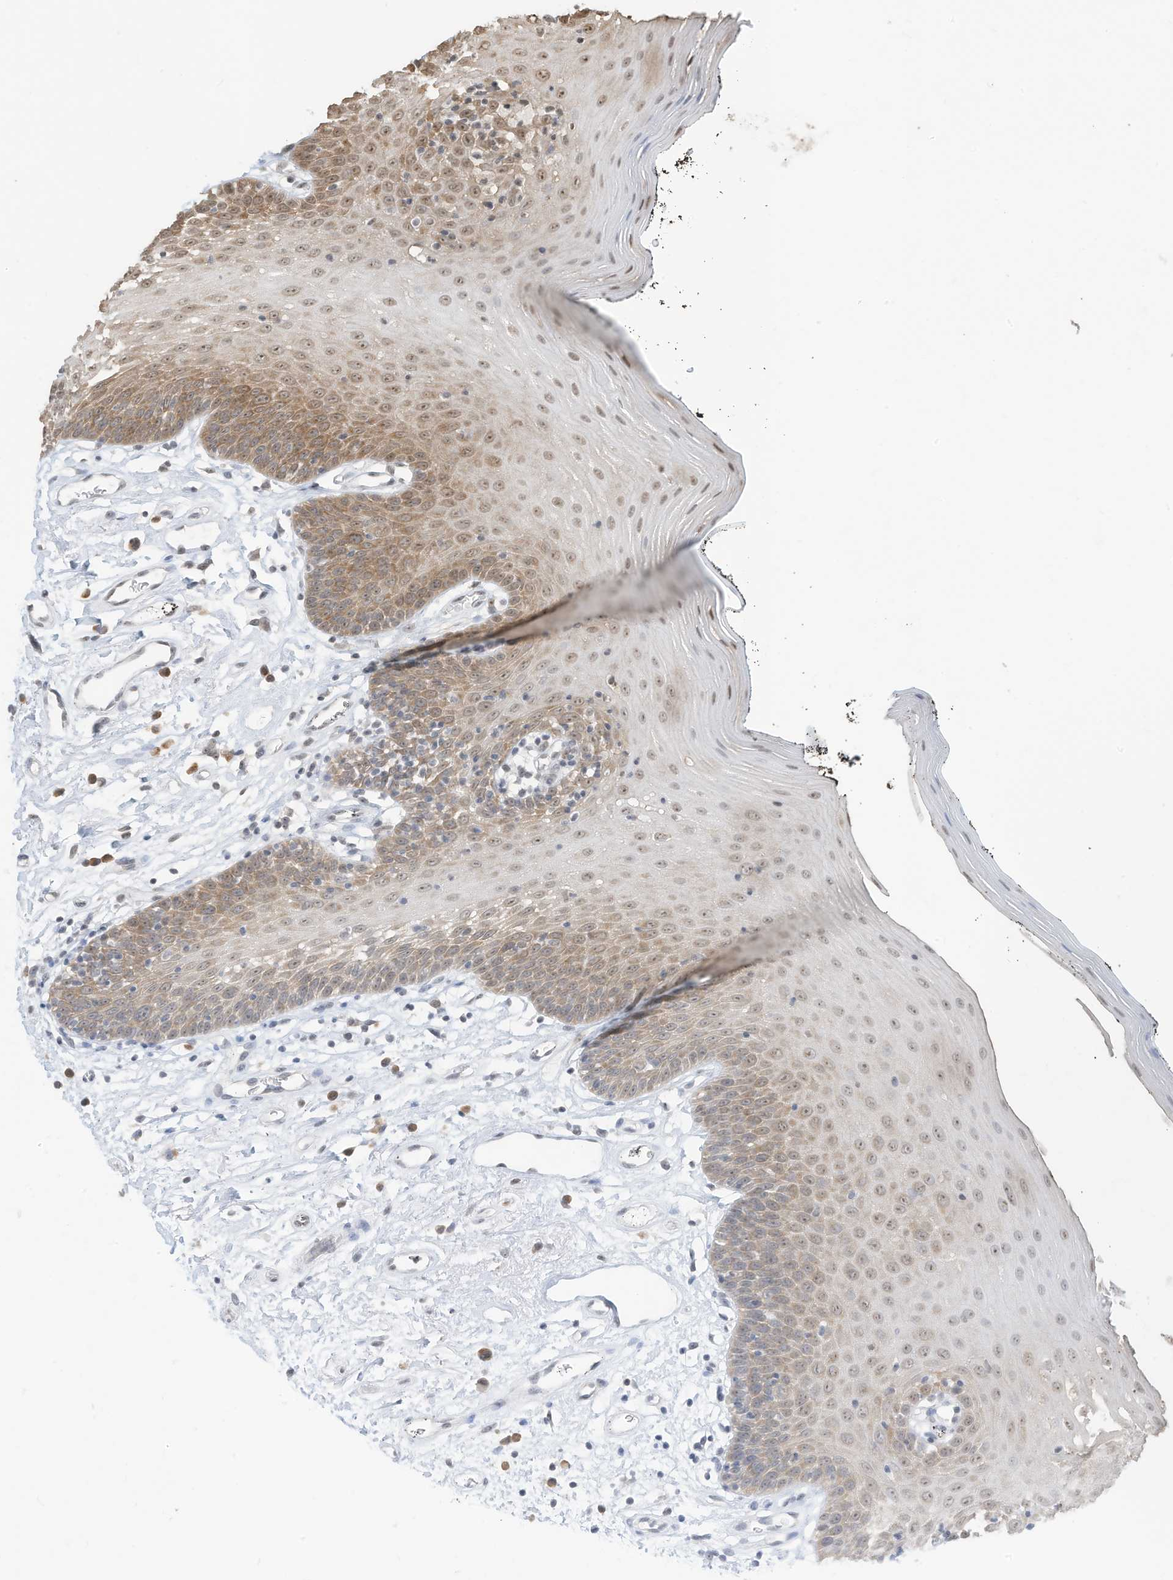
{"staining": {"intensity": "moderate", "quantity": "25%-75%", "location": "cytoplasmic/membranous,nuclear"}, "tissue": "oral mucosa", "cell_type": "Squamous epithelial cells", "image_type": "normal", "snomed": [{"axis": "morphology", "description": "Normal tissue, NOS"}, {"axis": "topography", "description": "Oral tissue"}], "caption": "Immunohistochemical staining of normal human oral mucosa shows moderate cytoplasmic/membranous,nuclear protein positivity in about 25%-75% of squamous epithelial cells.", "gene": "ZNF195", "patient": {"sex": "male", "age": 74}}